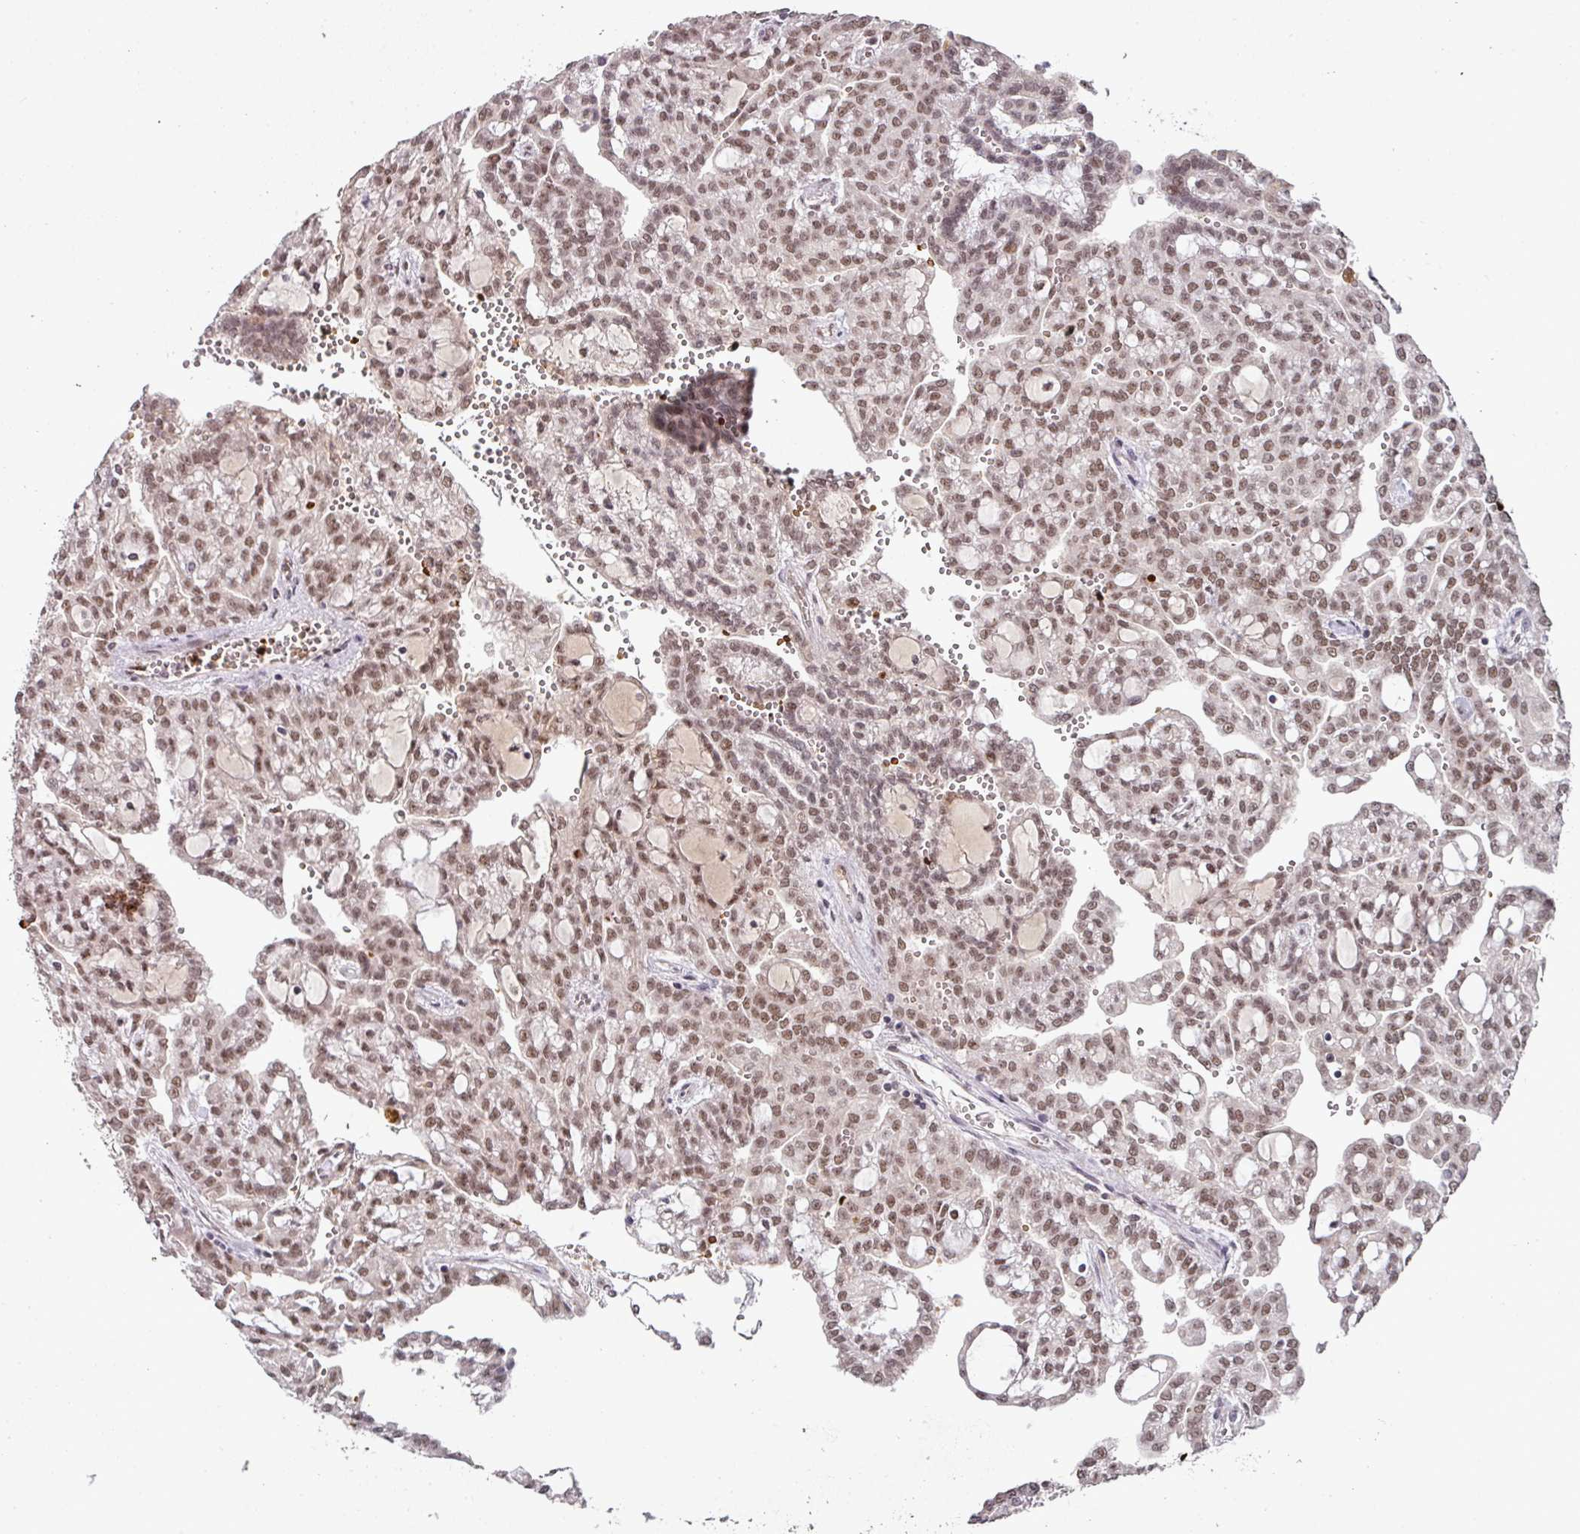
{"staining": {"intensity": "weak", "quantity": ">75%", "location": "nuclear"}, "tissue": "renal cancer", "cell_type": "Tumor cells", "image_type": "cancer", "snomed": [{"axis": "morphology", "description": "Adenocarcinoma, NOS"}, {"axis": "topography", "description": "Kidney"}], "caption": "Weak nuclear protein expression is appreciated in approximately >75% of tumor cells in renal adenocarcinoma.", "gene": "NEIL1", "patient": {"sex": "male", "age": 63}}